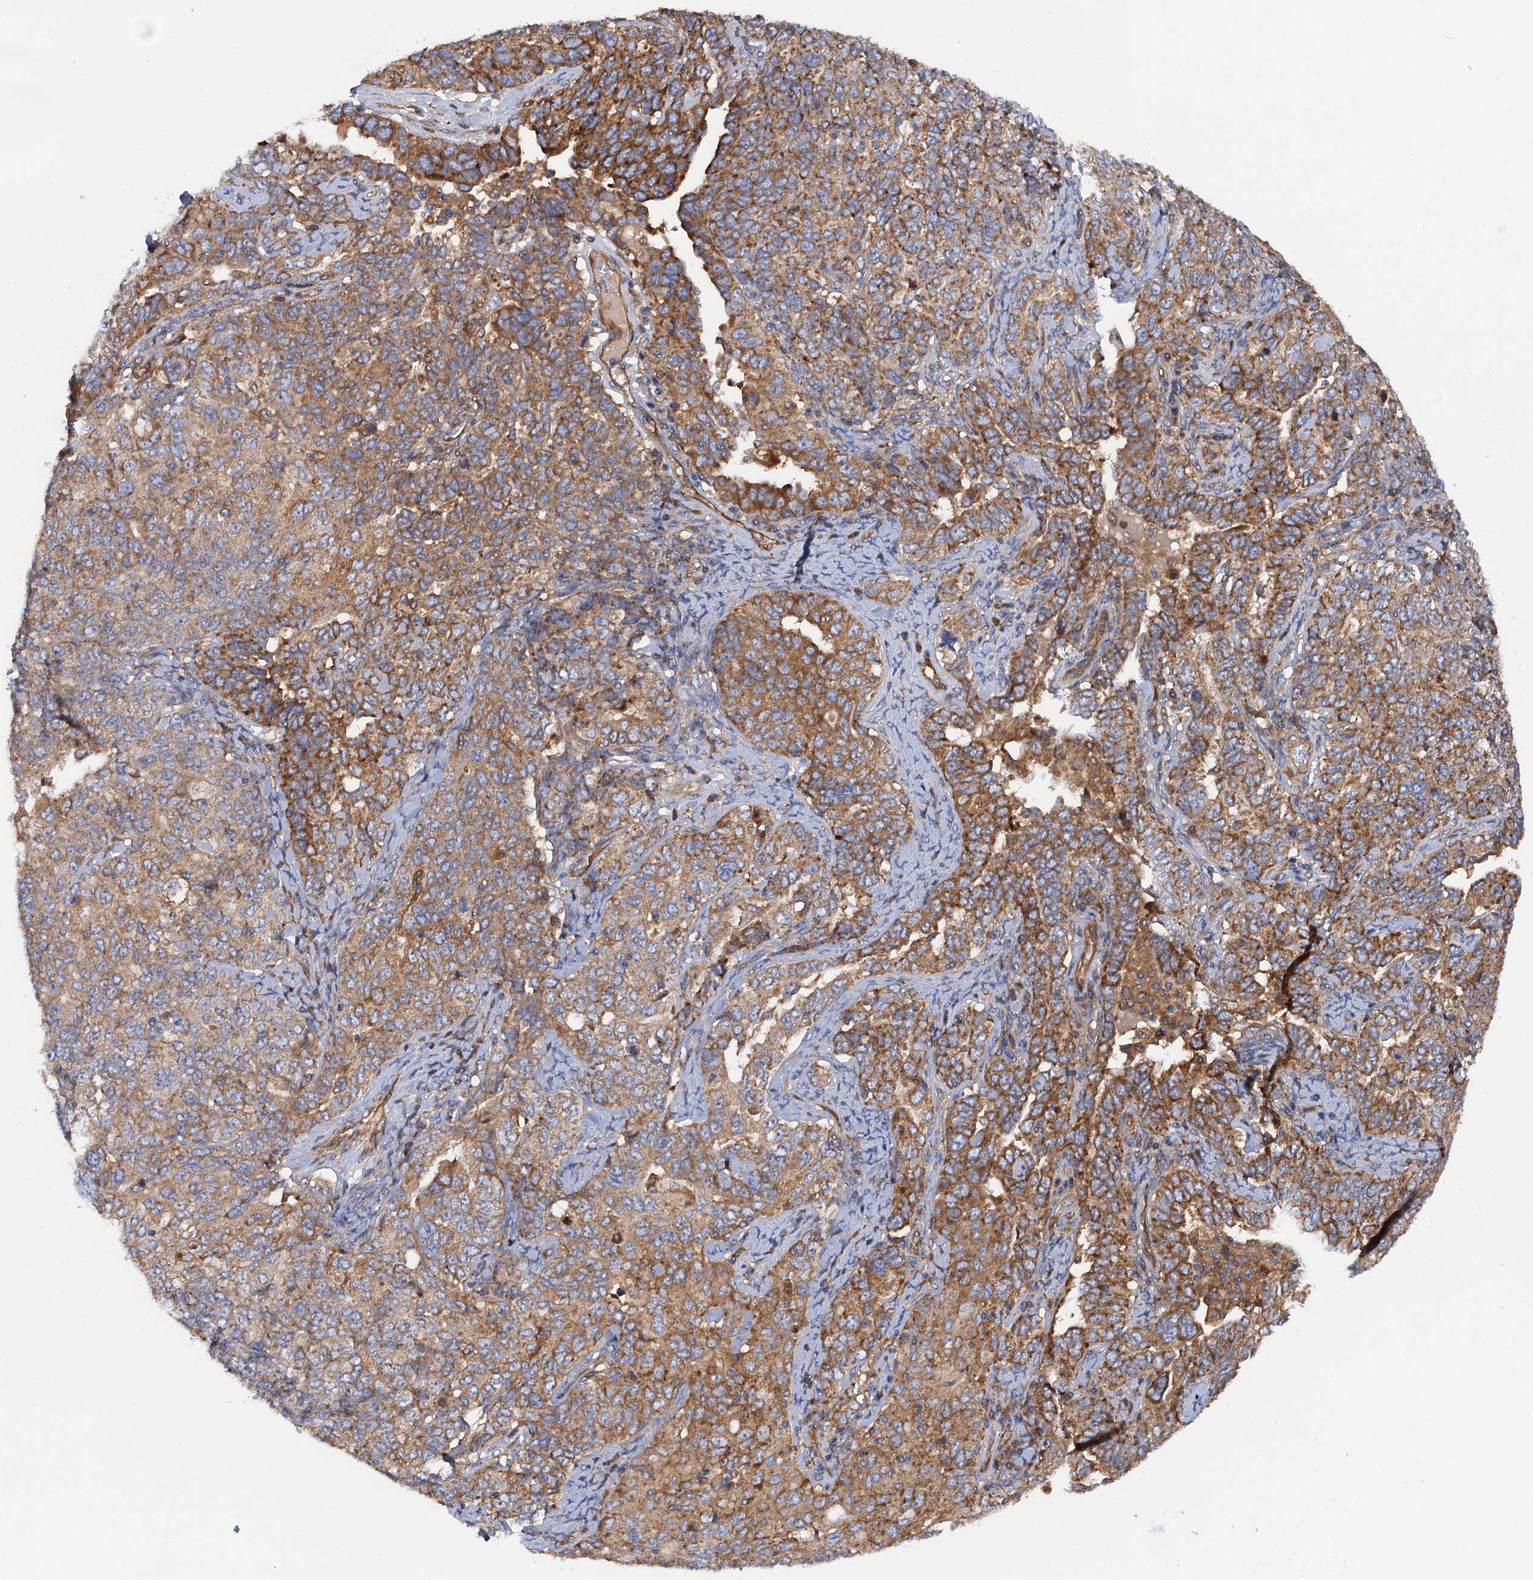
{"staining": {"intensity": "moderate", "quantity": ">75%", "location": "cytoplasmic/membranous"}, "tissue": "ovarian cancer", "cell_type": "Tumor cells", "image_type": "cancer", "snomed": [{"axis": "morphology", "description": "Carcinoma, endometroid"}, {"axis": "topography", "description": "Ovary"}], "caption": "IHC of human endometroid carcinoma (ovarian) exhibits medium levels of moderate cytoplasmic/membranous positivity in about >75% of tumor cells. Immunohistochemistry (ihc) stains the protein in brown and the nuclei are stained blue.", "gene": "MRPL48", "patient": {"sex": "female", "age": 62}}